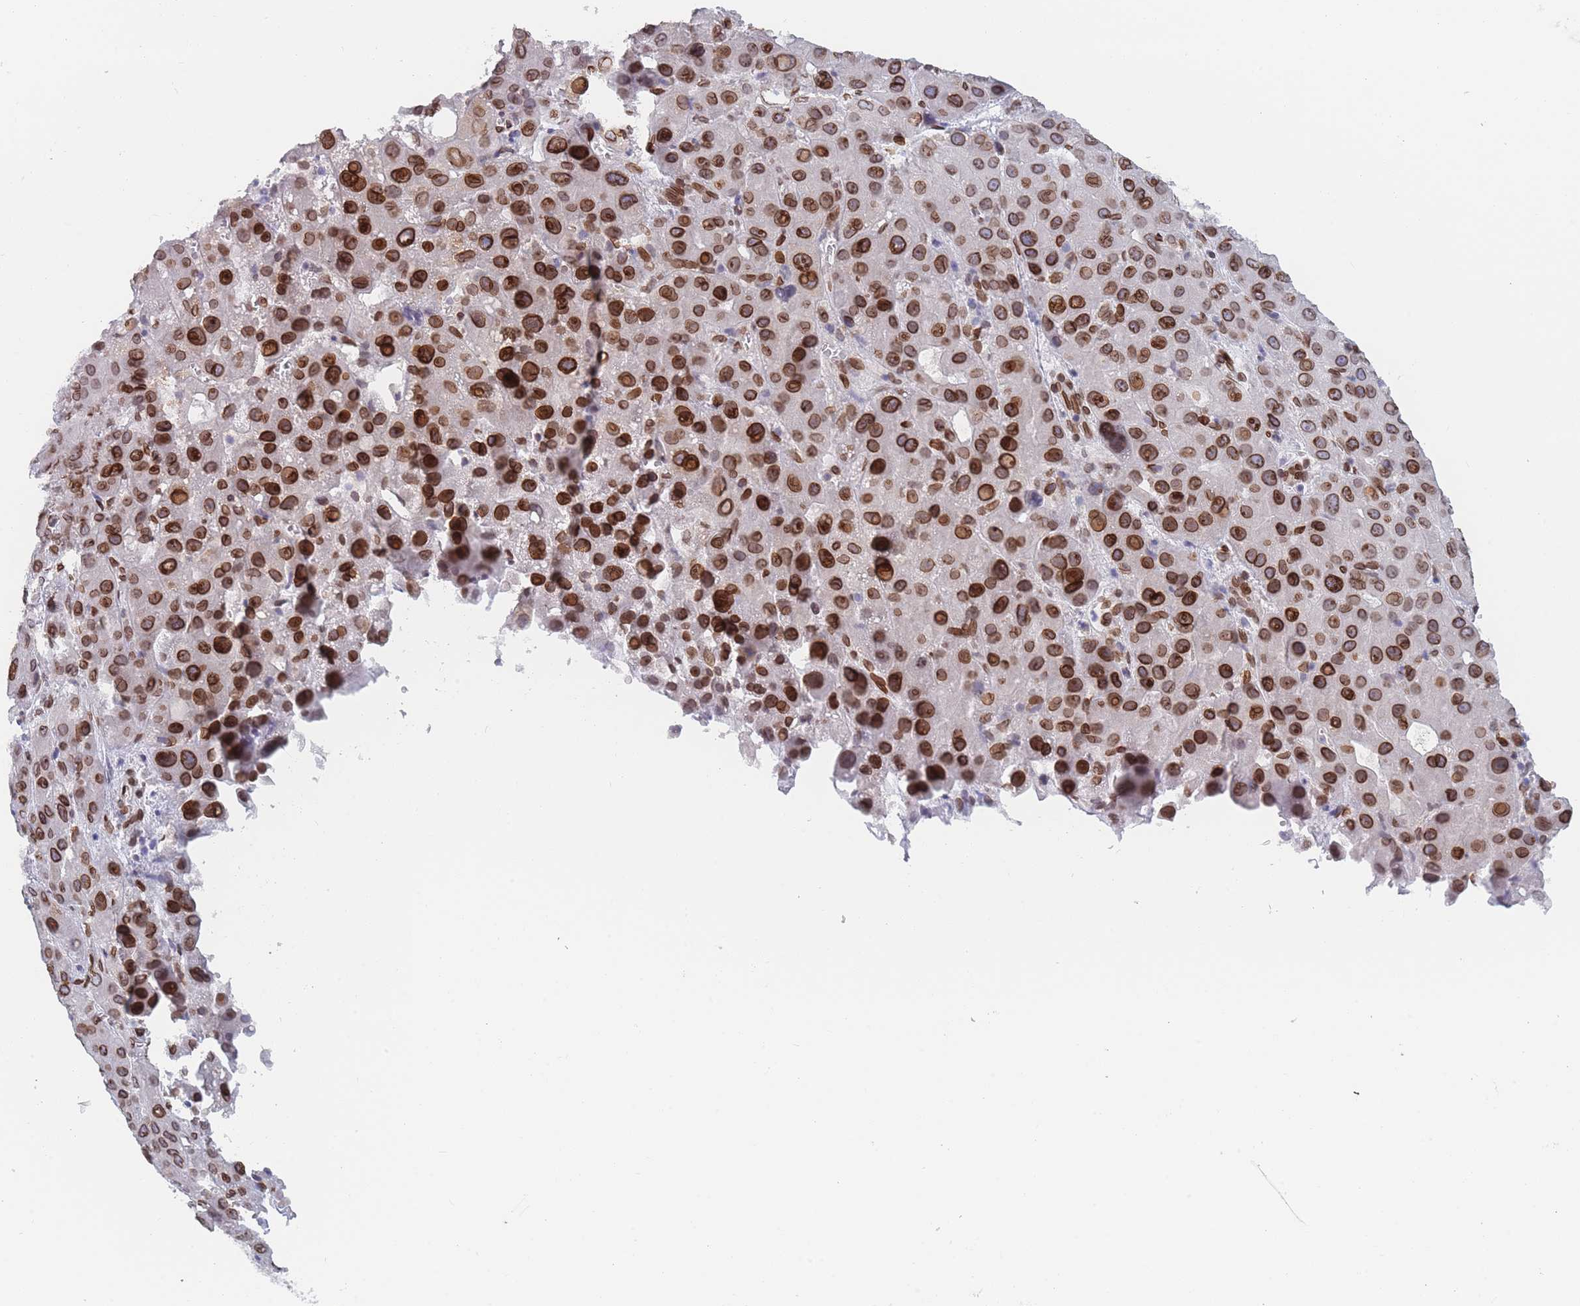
{"staining": {"intensity": "strong", "quantity": "25%-75%", "location": "cytoplasmic/membranous,nuclear"}, "tissue": "liver cancer", "cell_type": "Tumor cells", "image_type": "cancer", "snomed": [{"axis": "morphology", "description": "Carcinoma, Hepatocellular, NOS"}, {"axis": "topography", "description": "Liver"}], "caption": "Tumor cells exhibit strong cytoplasmic/membranous and nuclear expression in about 25%-75% of cells in liver cancer. The staining is performed using DAB (3,3'-diaminobenzidine) brown chromogen to label protein expression. The nuclei are counter-stained blue using hematoxylin.", "gene": "ZBTB1", "patient": {"sex": "male", "age": 55}}